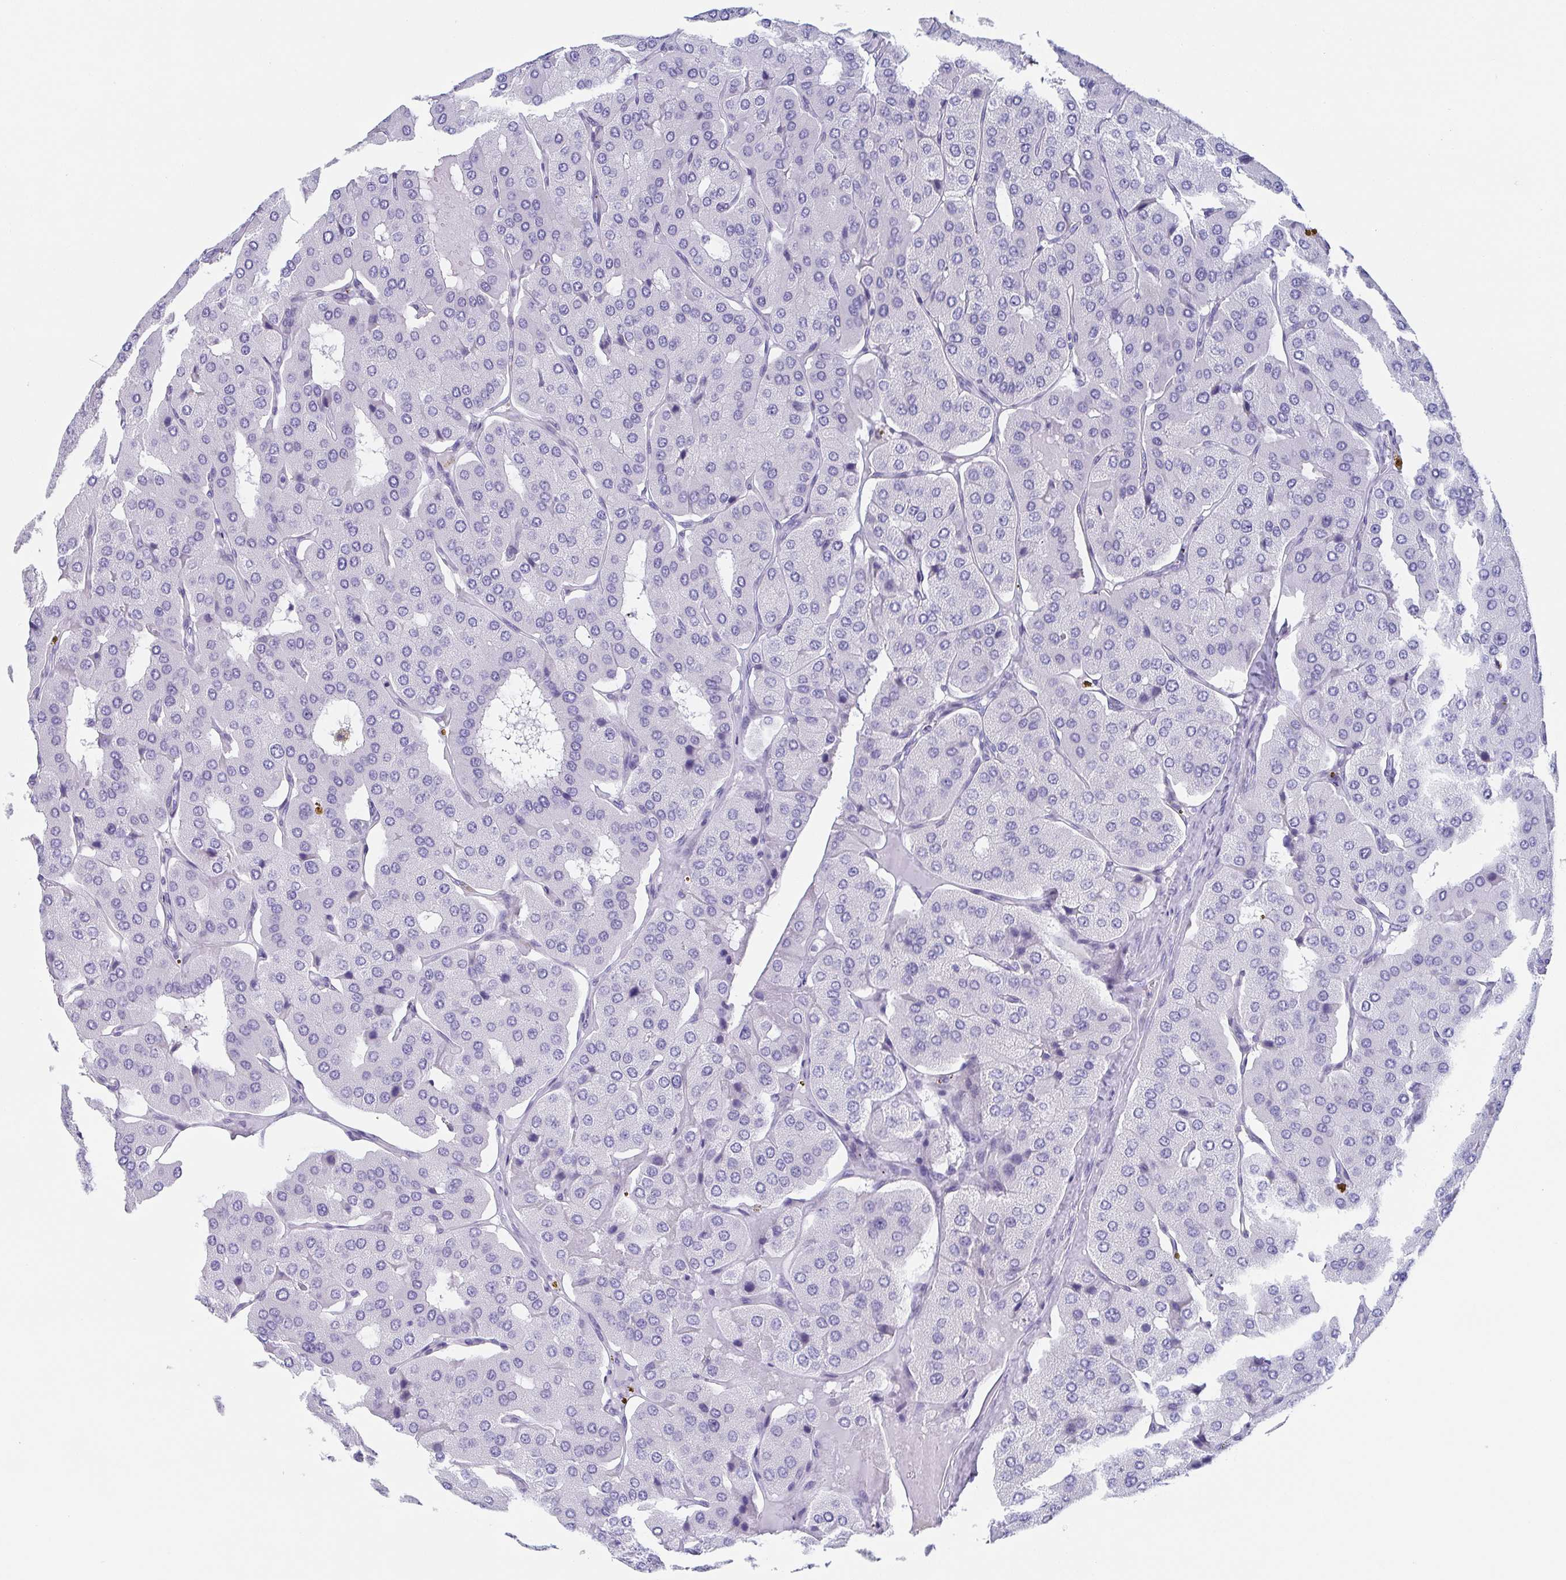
{"staining": {"intensity": "negative", "quantity": "none", "location": "none"}, "tissue": "parathyroid gland", "cell_type": "Glandular cells", "image_type": "normal", "snomed": [{"axis": "morphology", "description": "Normal tissue, NOS"}, {"axis": "morphology", "description": "Adenoma, NOS"}, {"axis": "topography", "description": "Parathyroid gland"}], "caption": "Immunohistochemistry (IHC) micrograph of benign parathyroid gland: parathyroid gland stained with DAB exhibits no significant protein positivity in glandular cells.", "gene": "DYNC1I1", "patient": {"sex": "female", "age": 86}}